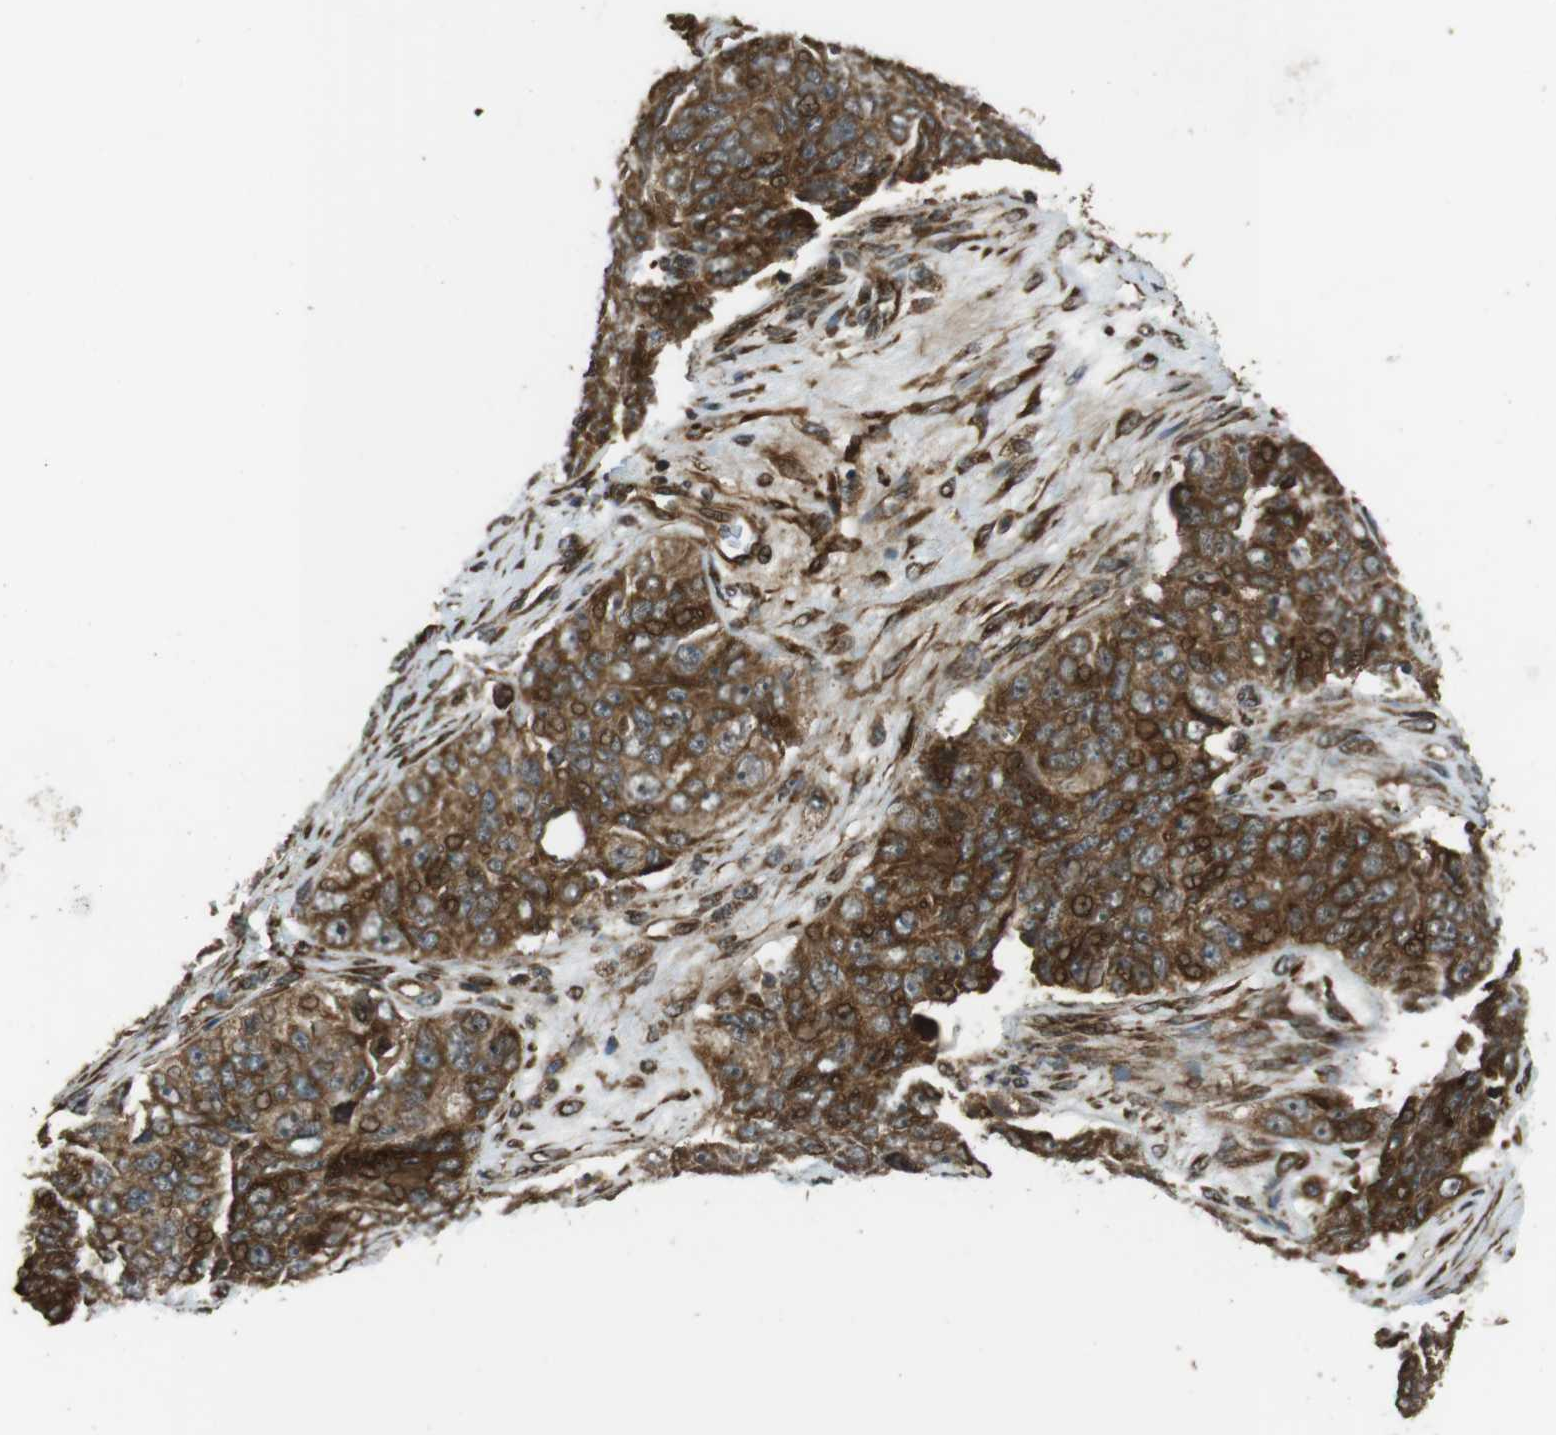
{"staining": {"intensity": "moderate", "quantity": ">75%", "location": "cytoplasmic/membranous,nuclear"}, "tissue": "ovarian cancer", "cell_type": "Tumor cells", "image_type": "cancer", "snomed": [{"axis": "morphology", "description": "Carcinoma, endometroid"}, {"axis": "topography", "description": "Ovary"}], "caption": "Human ovarian endometroid carcinoma stained for a protein (brown) displays moderate cytoplasmic/membranous and nuclear positive positivity in approximately >75% of tumor cells.", "gene": "MSRB3", "patient": {"sex": "female", "age": 51}}